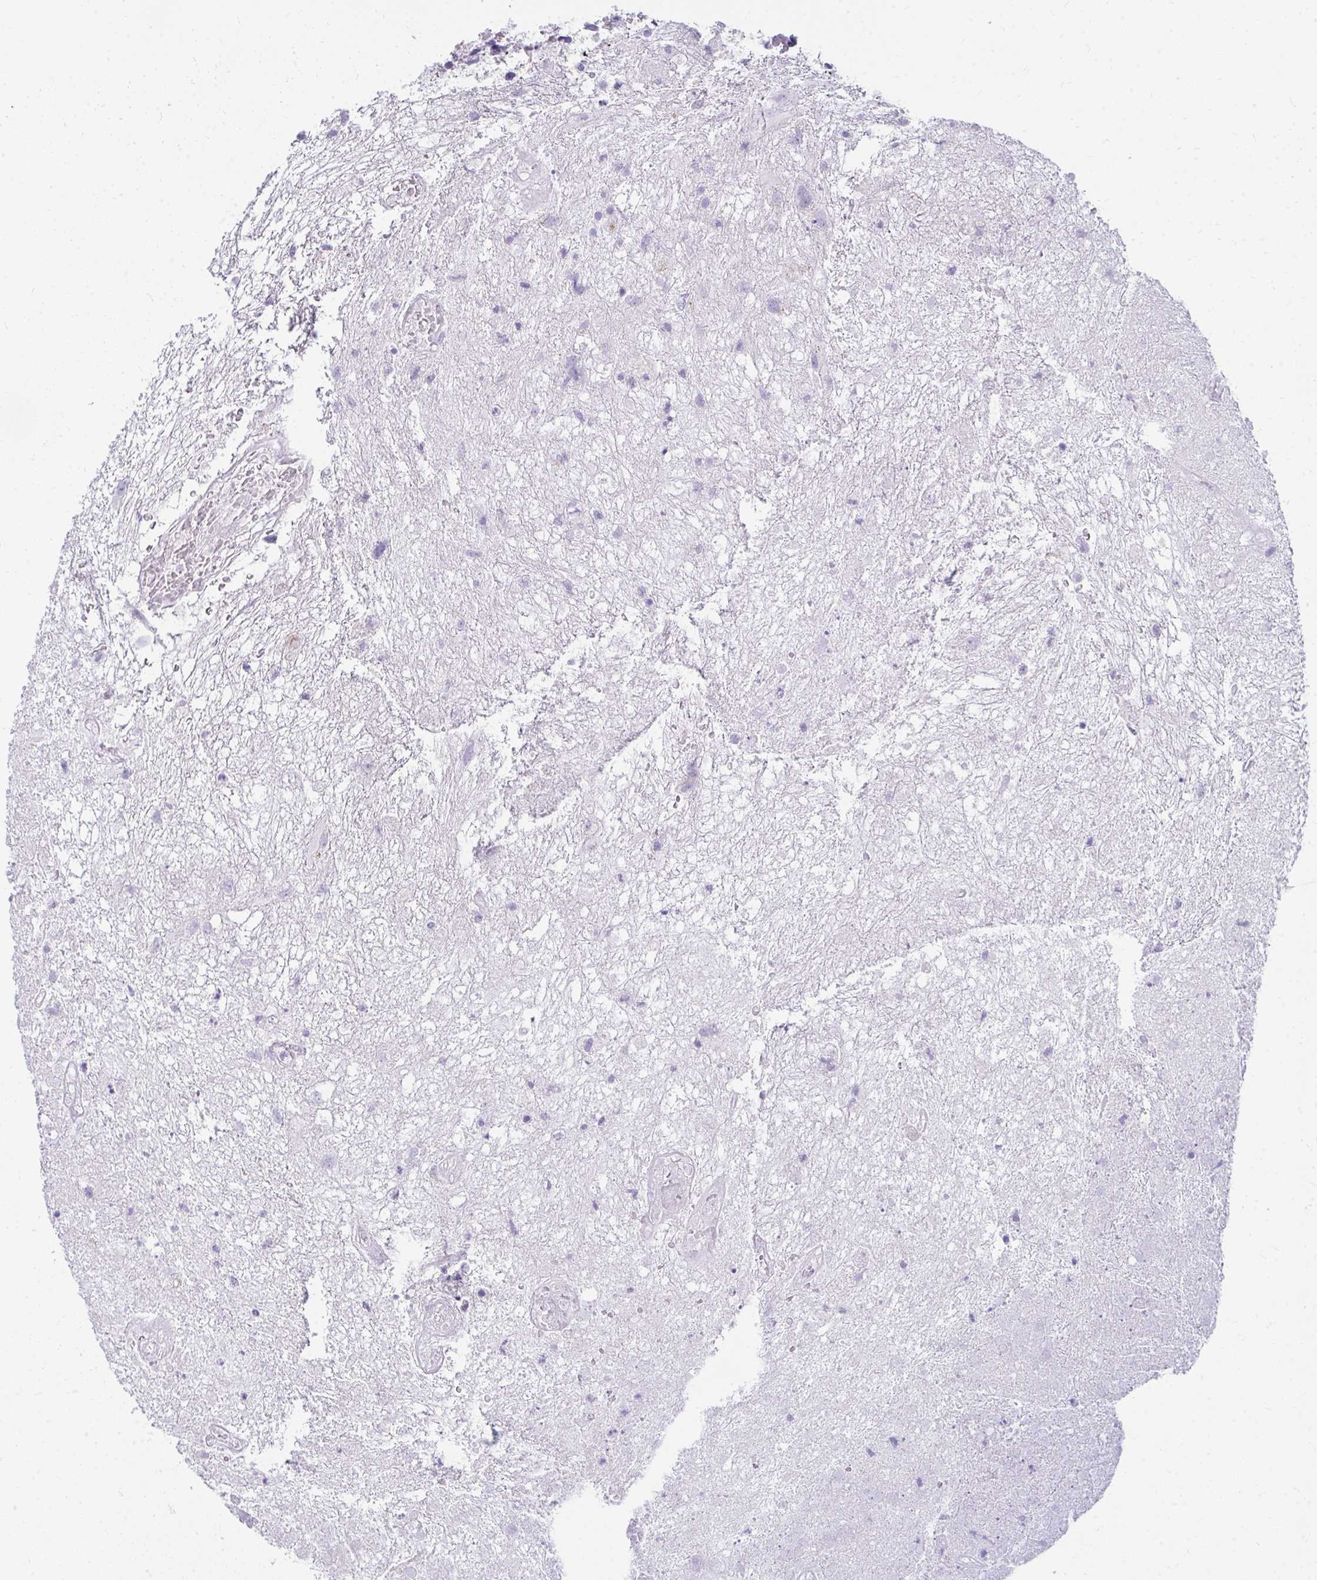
{"staining": {"intensity": "moderate", "quantity": "<25%", "location": "cytoplasmic/membranous"}, "tissue": "glioma", "cell_type": "Tumor cells", "image_type": "cancer", "snomed": [{"axis": "morphology", "description": "Glioma, malignant, High grade"}, {"axis": "topography", "description": "Brain"}], "caption": "IHC (DAB) staining of human malignant glioma (high-grade) shows moderate cytoplasmic/membranous protein staining in approximately <25% of tumor cells.", "gene": "OR5F1", "patient": {"sex": "male", "age": 46}}